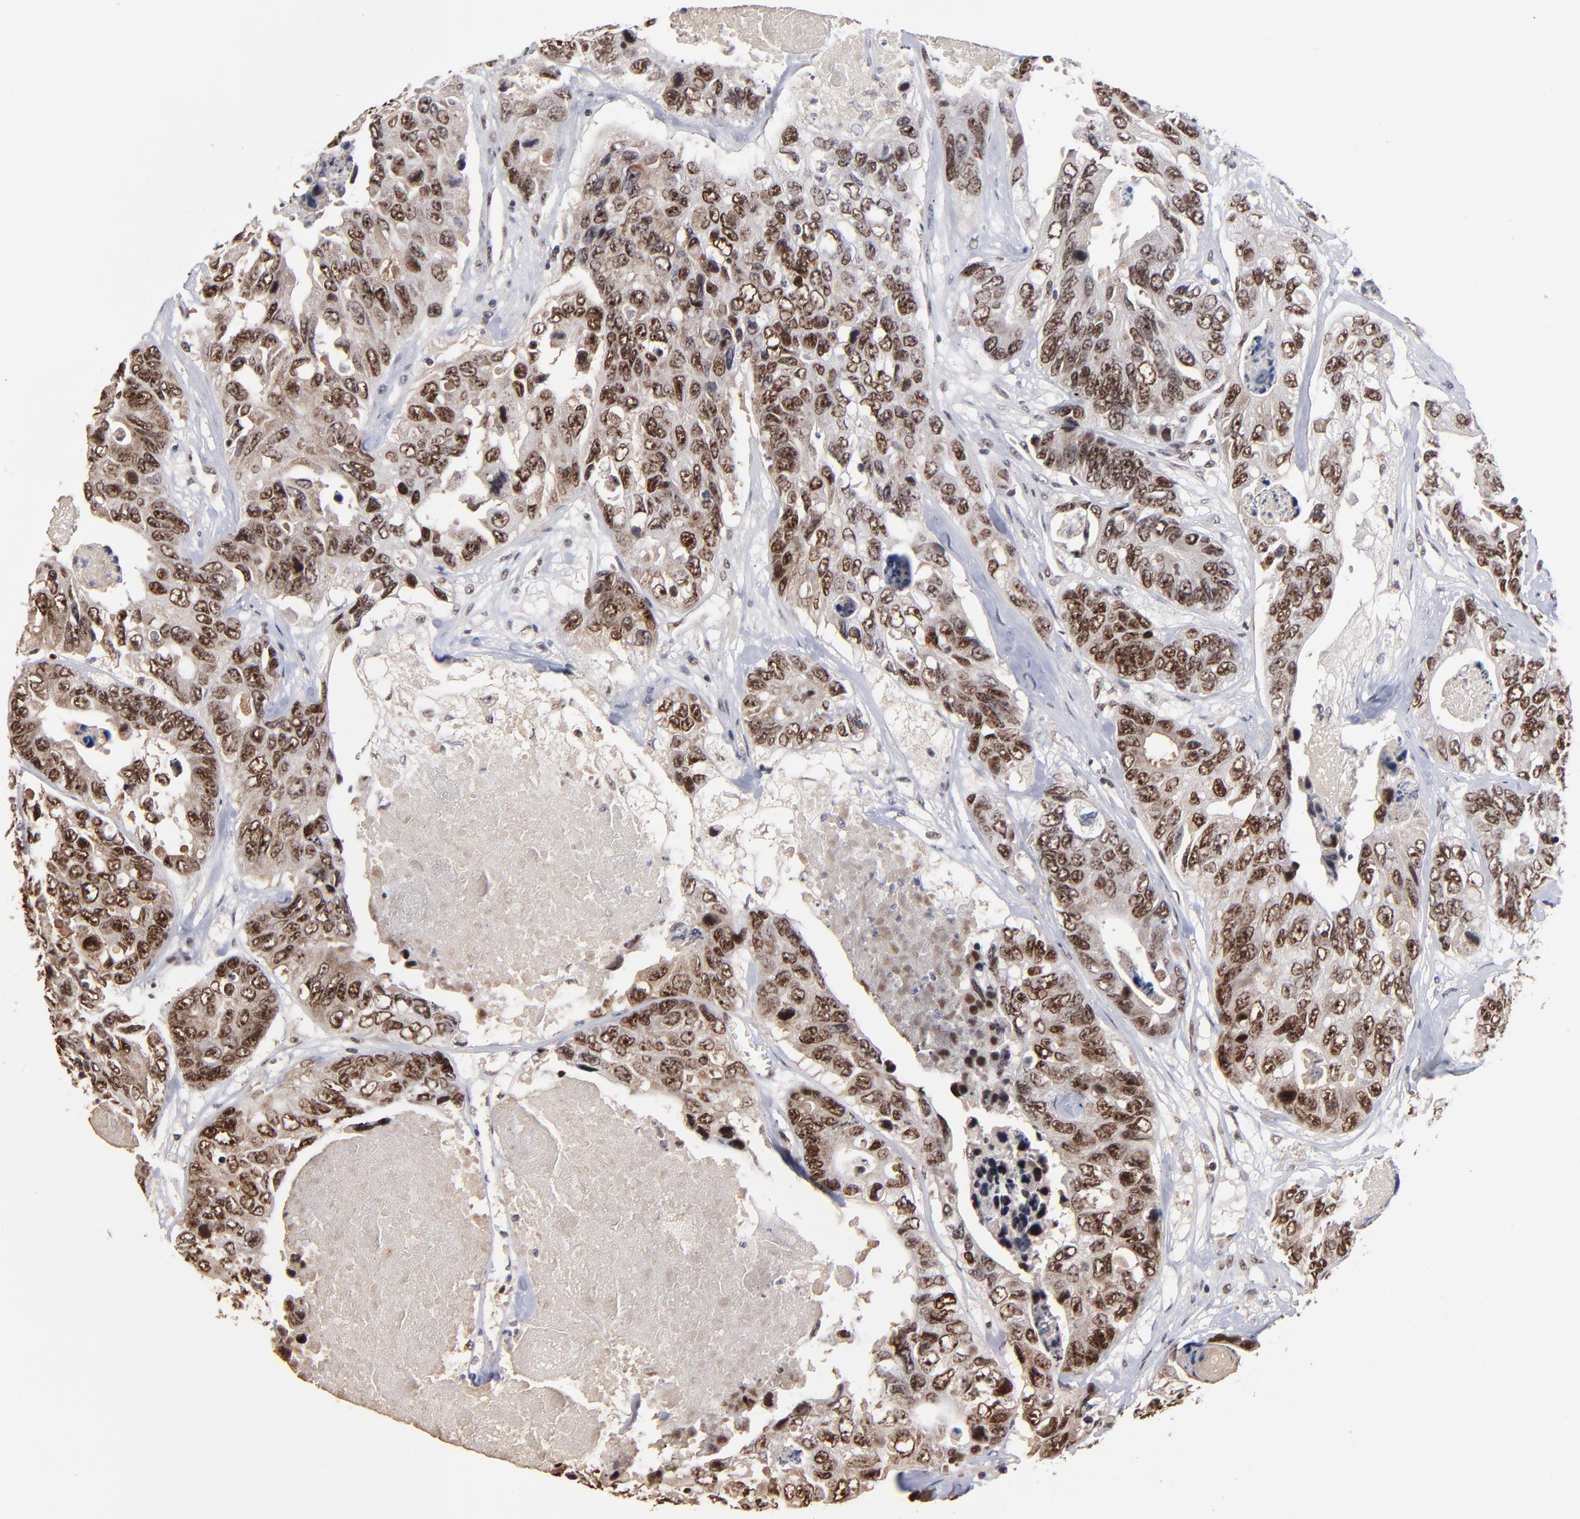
{"staining": {"intensity": "strong", "quantity": ">75%", "location": "cytoplasmic/membranous,nuclear"}, "tissue": "colorectal cancer", "cell_type": "Tumor cells", "image_type": "cancer", "snomed": [{"axis": "morphology", "description": "Adenocarcinoma, NOS"}, {"axis": "topography", "description": "Colon"}], "caption": "About >75% of tumor cells in adenocarcinoma (colorectal) show strong cytoplasmic/membranous and nuclear protein staining as visualized by brown immunohistochemical staining.", "gene": "ZNF146", "patient": {"sex": "female", "age": 86}}